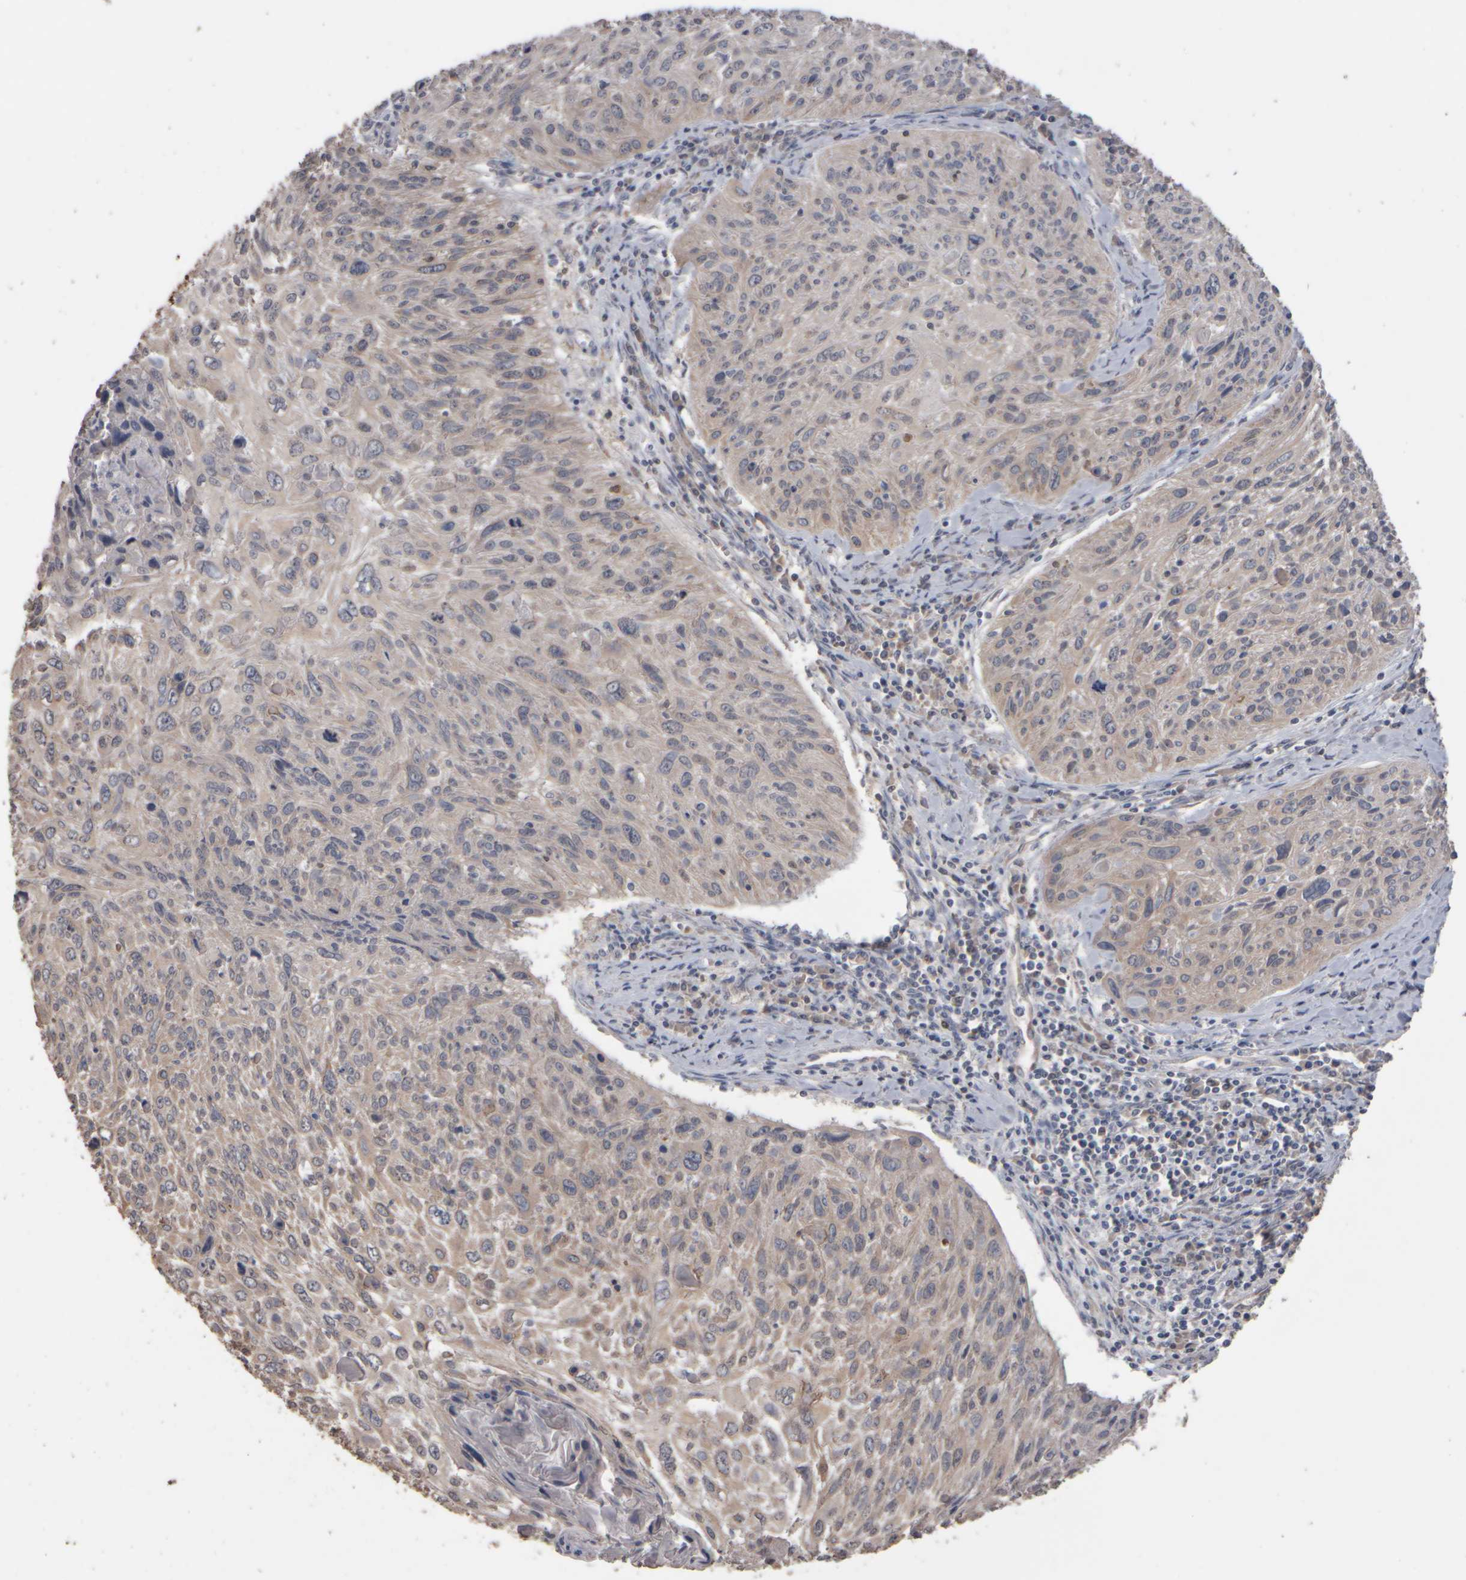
{"staining": {"intensity": "weak", "quantity": "<25%", "location": "cytoplasmic/membranous"}, "tissue": "cervical cancer", "cell_type": "Tumor cells", "image_type": "cancer", "snomed": [{"axis": "morphology", "description": "Squamous cell carcinoma, NOS"}, {"axis": "topography", "description": "Cervix"}], "caption": "Tumor cells show no significant positivity in squamous cell carcinoma (cervical). (Brightfield microscopy of DAB immunohistochemistry (IHC) at high magnification).", "gene": "EPHX2", "patient": {"sex": "female", "age": 51}}